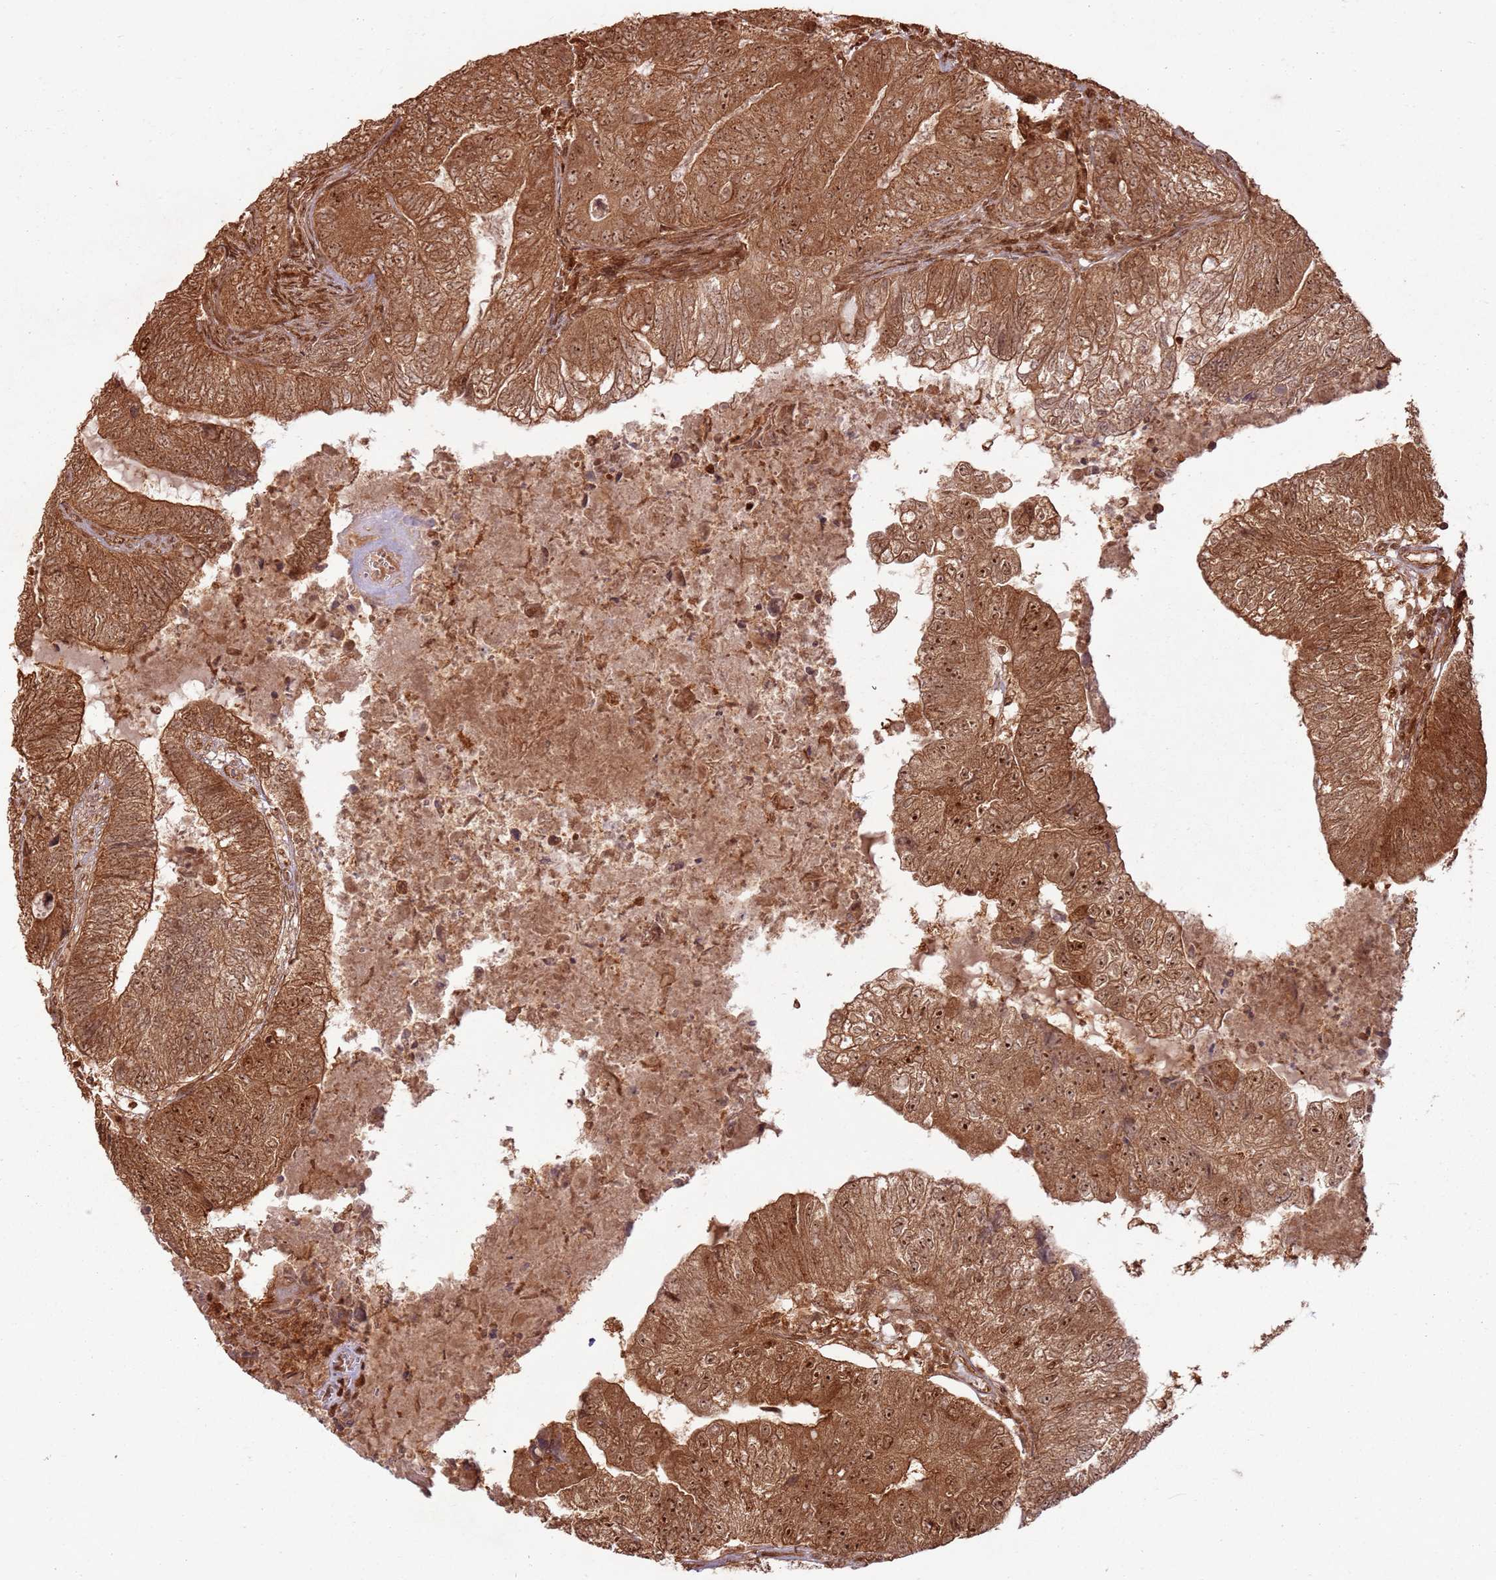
{"staining": {"intensity": "strong", "quantity": ">75%", "location": "cytoplasmic/membranous,nuclear"}, "tissue": "colorectal cancer", "cell_type": "Tumor cells", "image_type": "cancer", "snomed": [{"axis": "morphology", "description": "Adenocarcinoma, NOS"}, {"axis": "topography", "description": "Colon"}], "caption": "Human colorectal cancer stained with a protein marker shows strong staining in tumor cells.", "gene": "TBC1D13", "patient": {"sex": "female", "age": 67}}